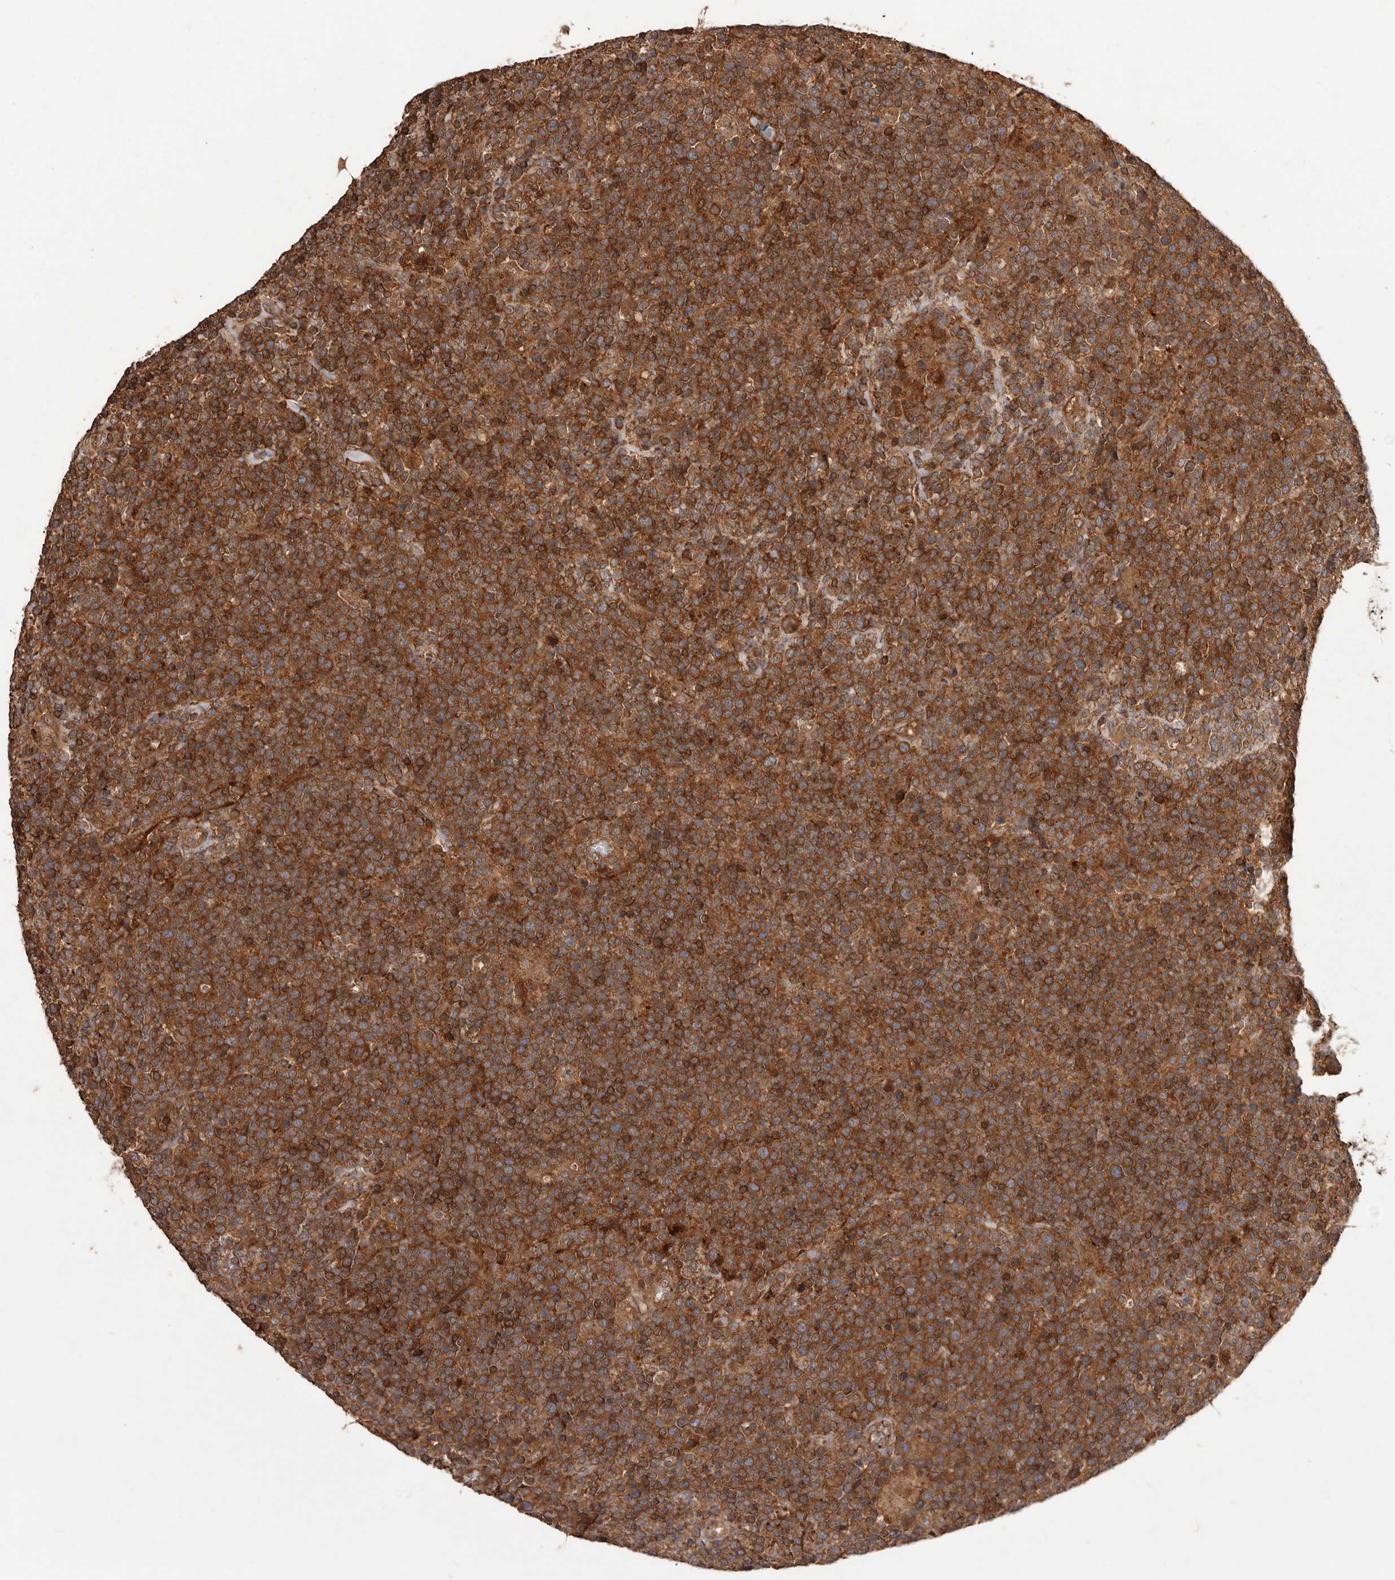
{"staining": {"intensity": "strong", "quantity": ">75%", "location": "cytoplasmic/membranous"}, "tissue": "lymphoma", "cell_type": "Tumor cells", "image_type": "cancer", "snomed": [{"axis": "morphology", "description": "Malignant lymphoma, non-Hodgkin's type, High grade"}, {"axis": "topography", "description": "Lymph node"}], "caption": "This micrograph displays IHC staining of lymphoma, with high strong cytoplasmic/membranous staining in about >75% of tumor cells.", "gene": "SLC22A3", "patient": {"sex": "male", "age": 61}}